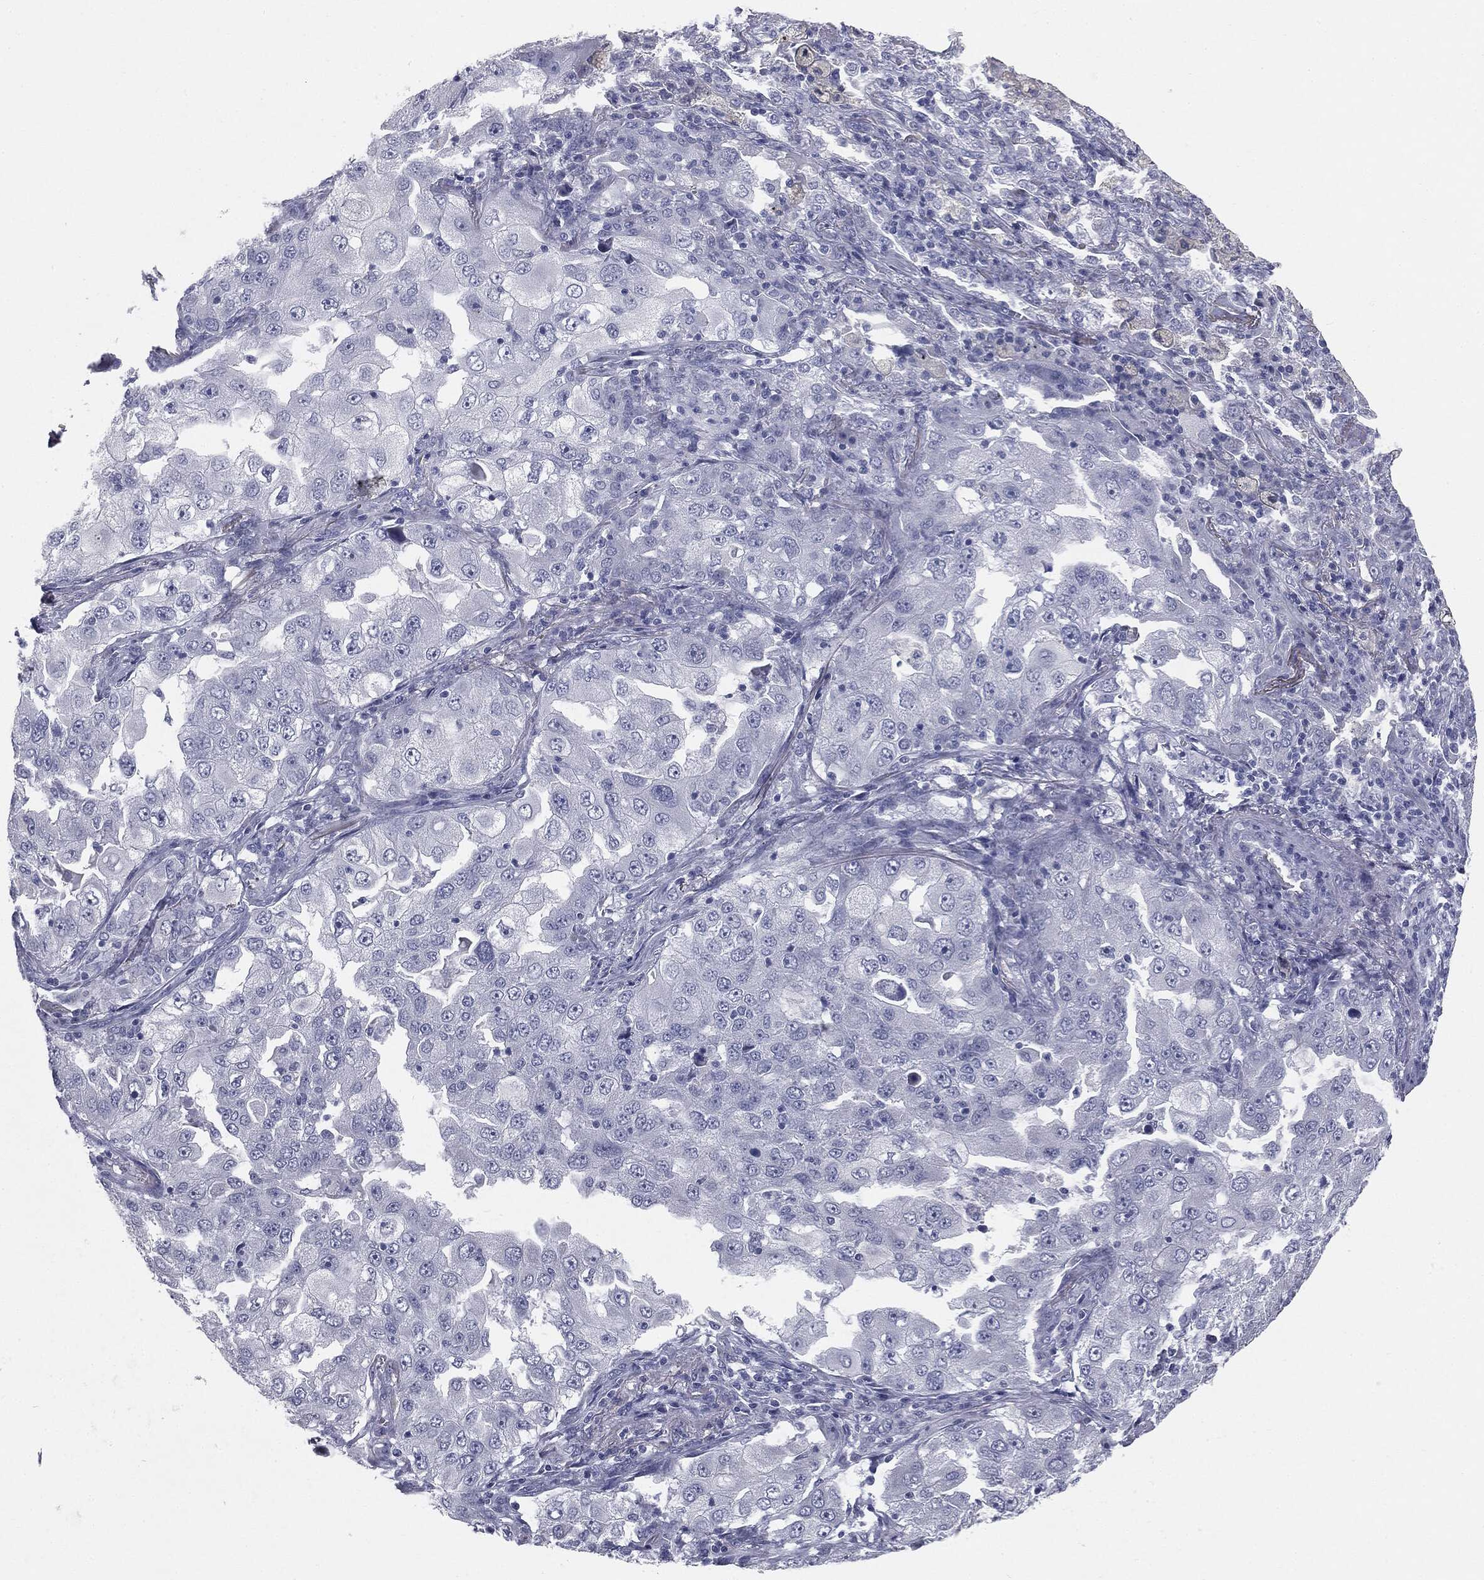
{"staining": {"intensity": "negative", "quantity": "none", "location": "none"}, "tissue": "lung cancer", "cell_type": "Tumor cells", "image_type": "cancer", "snomed": [{"axis": "morphology", "description": "Adenocarcinoma, NOS"}, {"axis": "topography", "description": "Lung"}], "caption": "High power microscopy histopathology image of an immunohistochemistry (IHC) image of lung adenocarcinoma, revealing no significant staining in tumor cells.", "gene": "MUC5AC", "patient": {"sex": "female", "age": 61}}